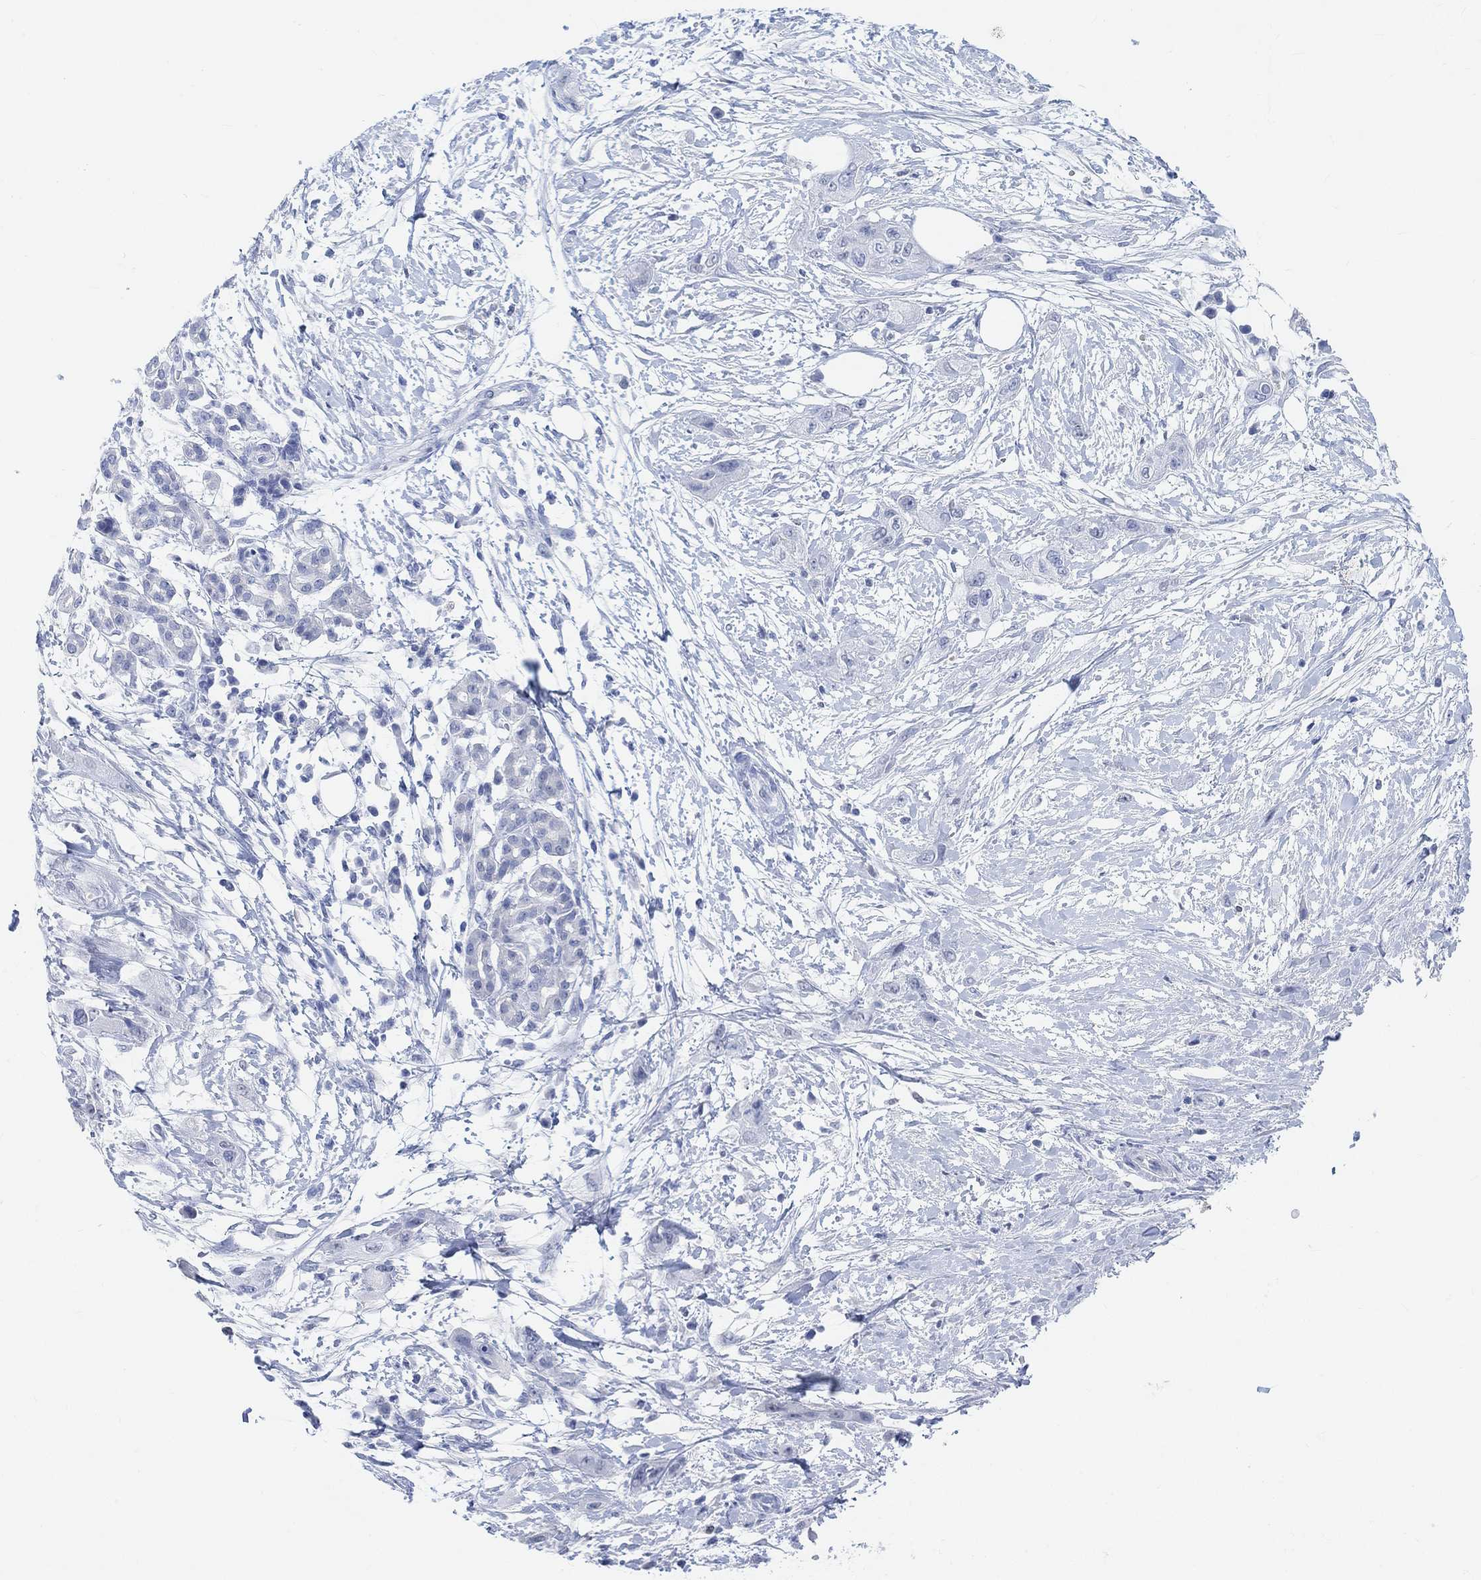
{"staining": {"intensity": "negative", "quantity": "none", "location": "none"}, "tissue": "pancreatic cancer", "cell_type": "Tumor cells", "image_type": "cancer", "snomed": [{"axis": "morphology", "description": "Adenocarcinoma, NOS"}, {"axis": "topography", "description": "Pancreas"}], "caption": "There is no significant staining in tumor cells of pancreatic cancer.", "gene": "ENO4", "patient": {"sex": "male", "age": 72}}